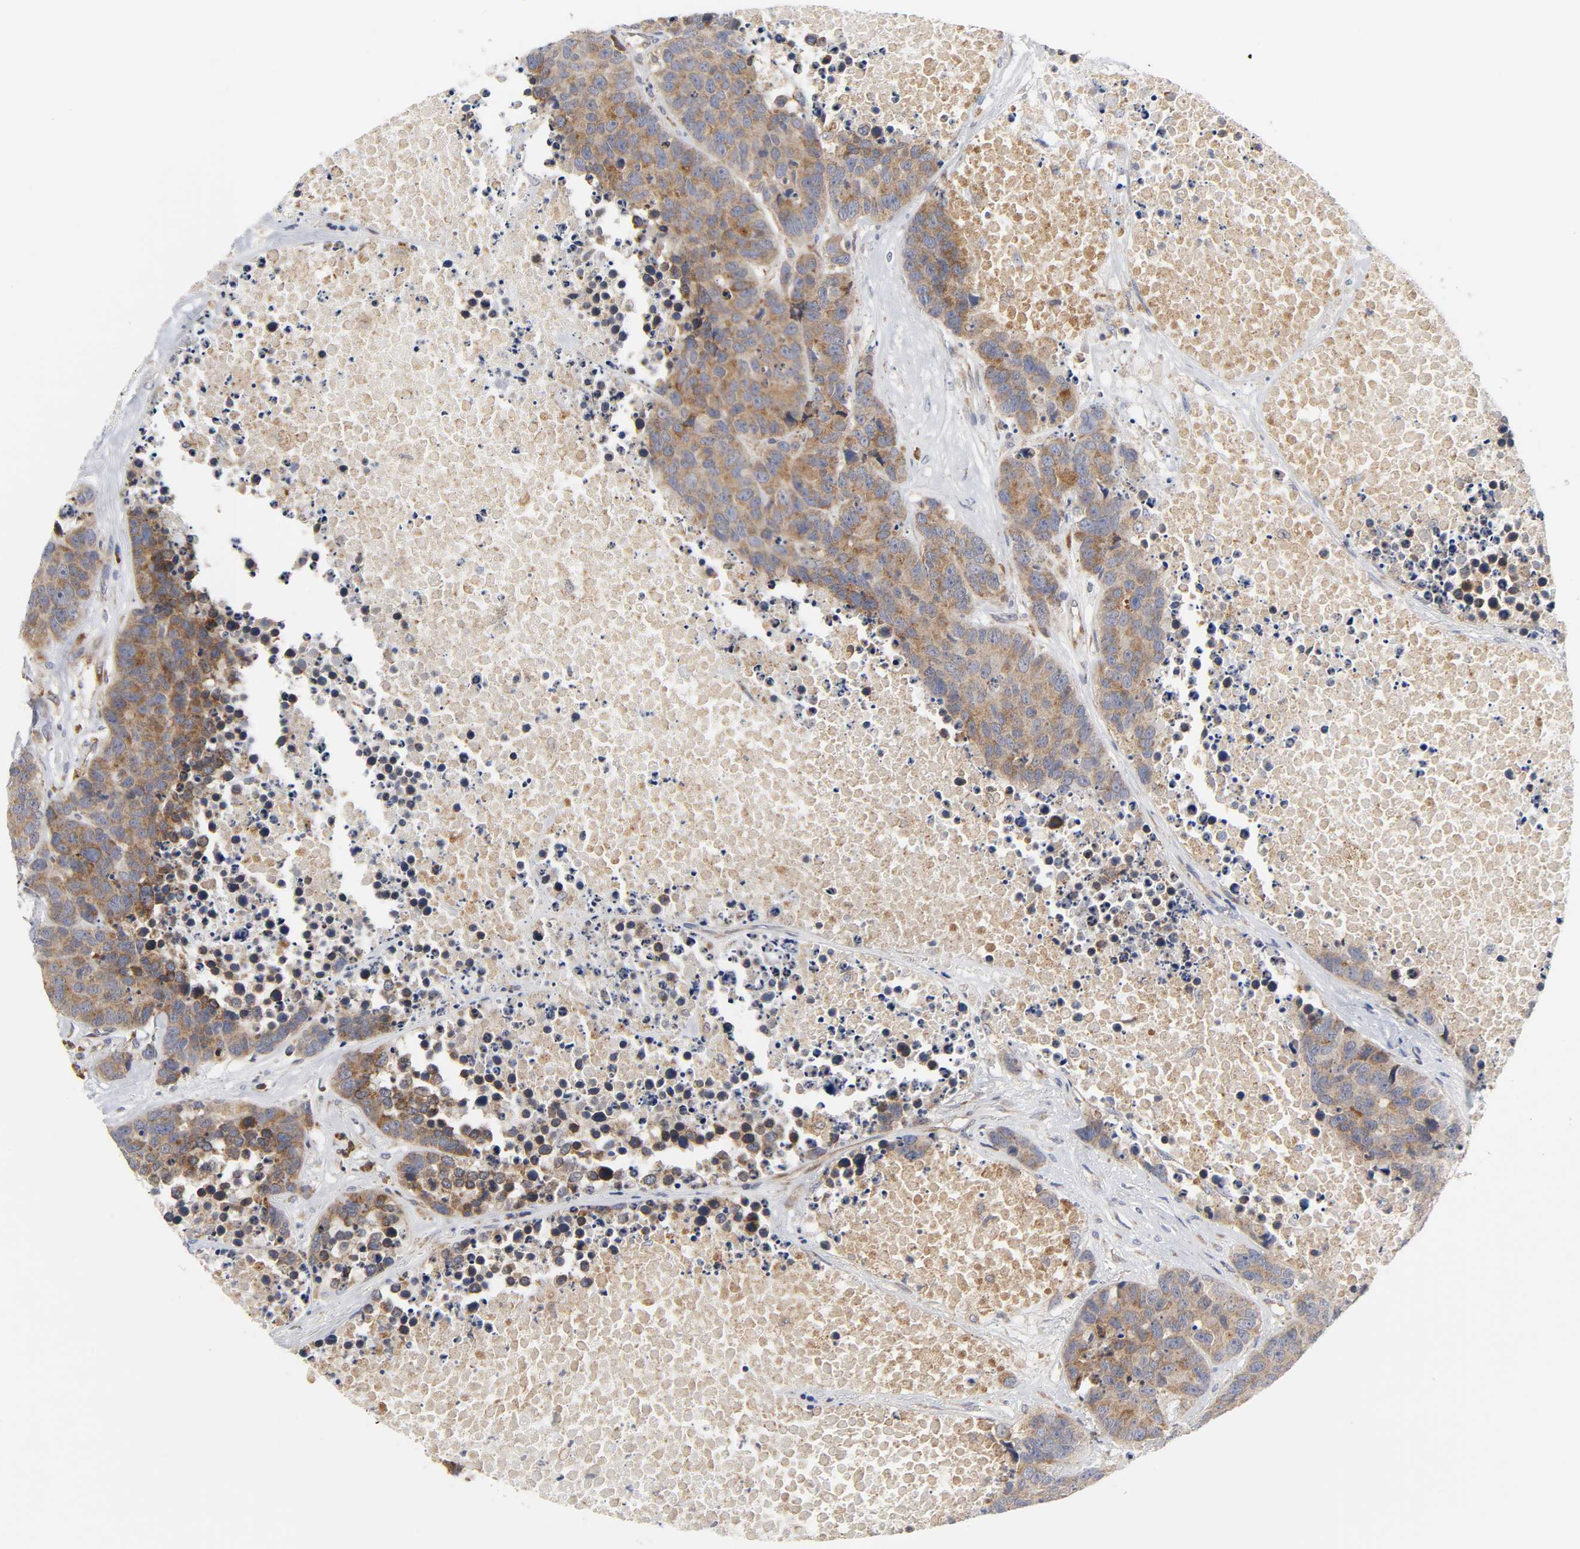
{"staining": {"intensity": "moderate", "quantity": ">75%", "location": "cytoplasmic/membranous"}, "tissue": "carcinoid", "cell_type": "Tumor cells", "image_type": "cancer", "snomed": [{"axis": "morphology", "description": "Carcinoid, malignant, NOS"}, {"axis": "topography", "description": "Lung"}], "caption": "Brown immunohistochemical staining in malignant carcinoid exhibits moderate cytoplasmic/membranous positivity in about >75% of tumor cells. (DAB IHC with brightfield microscopy, high magnification).", "gene": "BAX", "patient": {"sex": "male", "age": 60}}